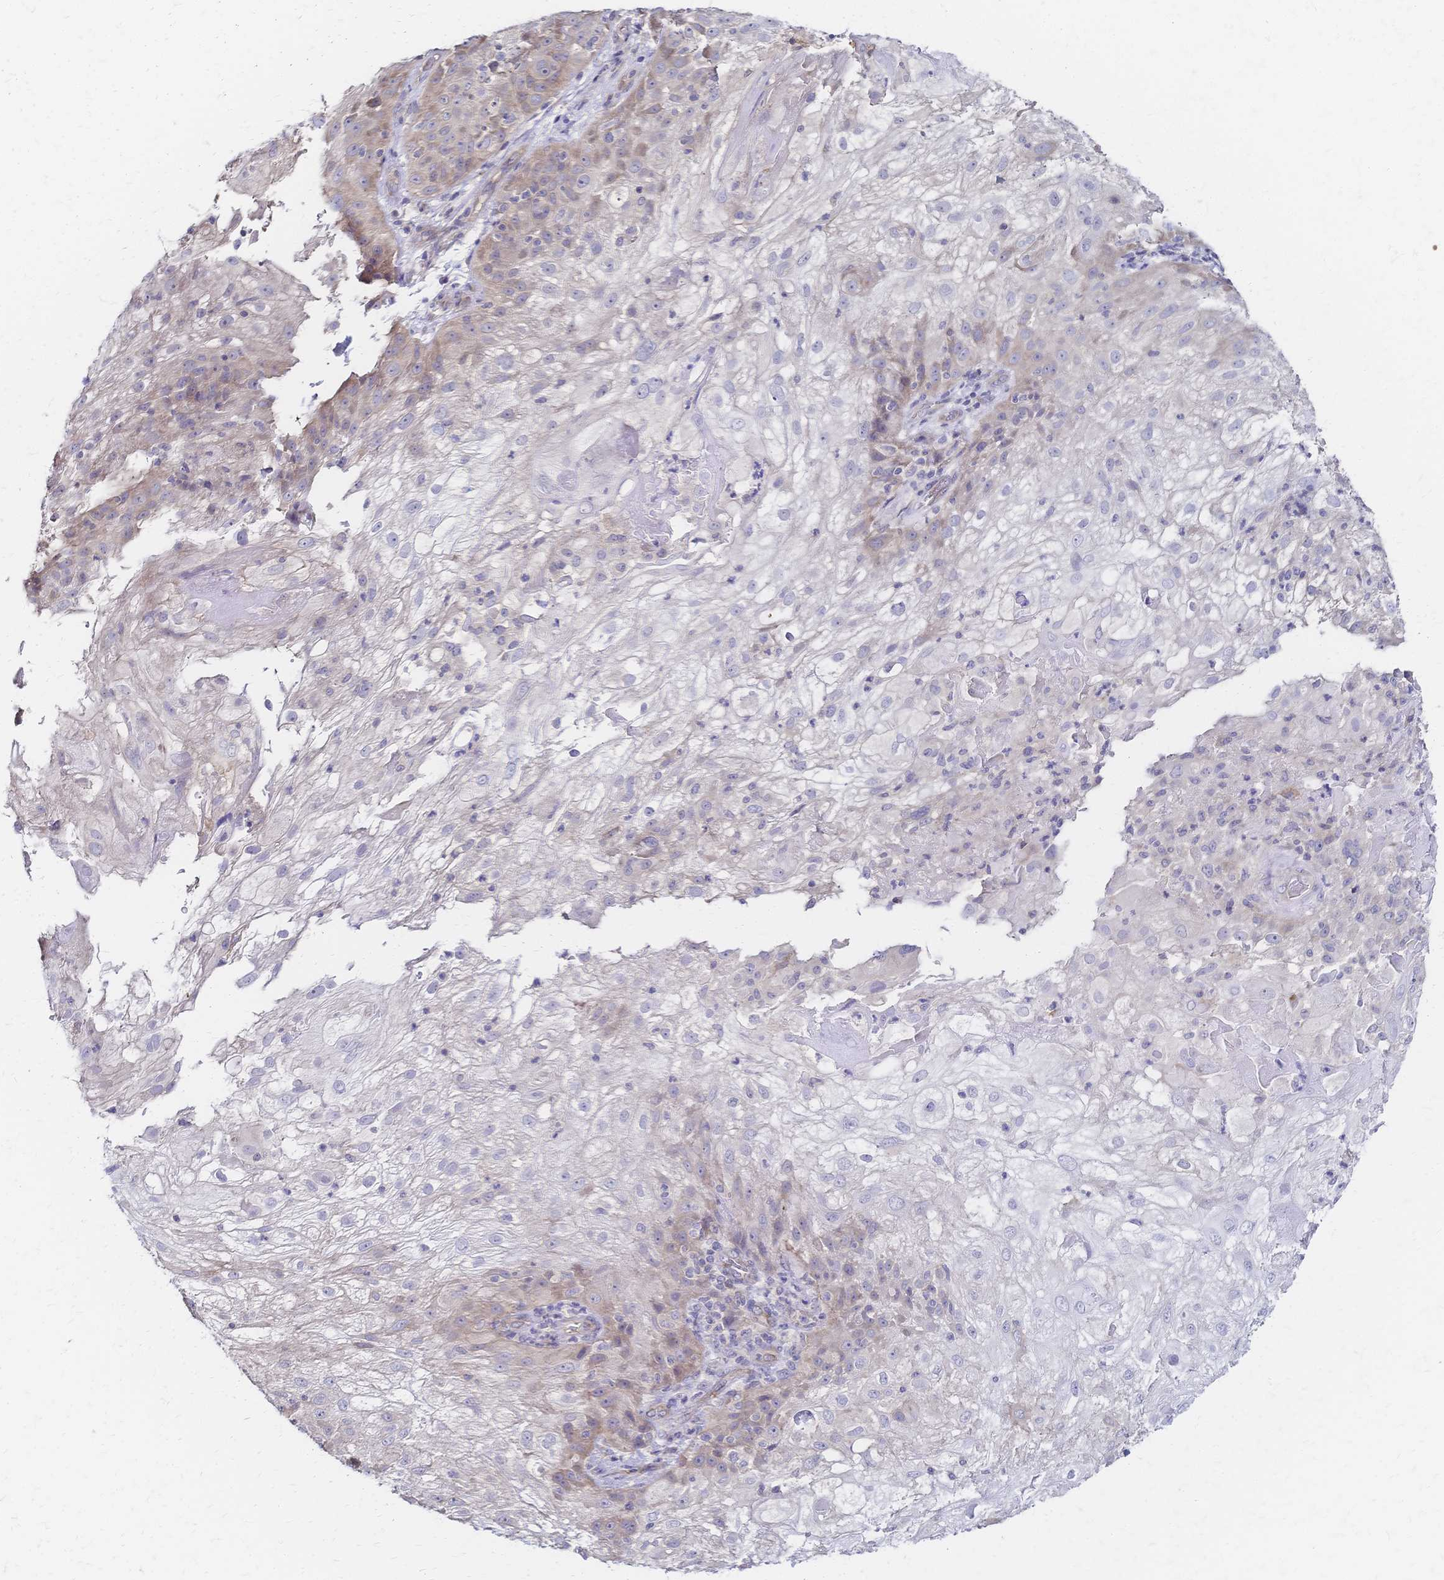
{"staining": {"intensity": "weak", "quantity": "<25%", "location": "cytoplasmic/membranous"}, "tissue": "skin cancer", "cell_type": "Tumor cells", "image_type": "cancer", "snomed": [{"axis": "morphology", "description": "Normal tissue, NOS"}, {"axis": "morphology", "description": "Squamous cell carcinoma, NOS"}, {"axis": "topography", "description": "Skin"}], "caption": "IHC histopathology image of neoplastic tissue: human squamous cell carcinoma (skin) stained with DAB (3,3'-diaminobenzidine) shows no significant protein staining in tumor cells. The staining is performed using DAB (3,3'-diaminobenzidine) brown chromogen with nuclei counter-stained in using hematoxylin.", "gene": "SLC5A1", "patient": {"sex": "female", "age": 83}}